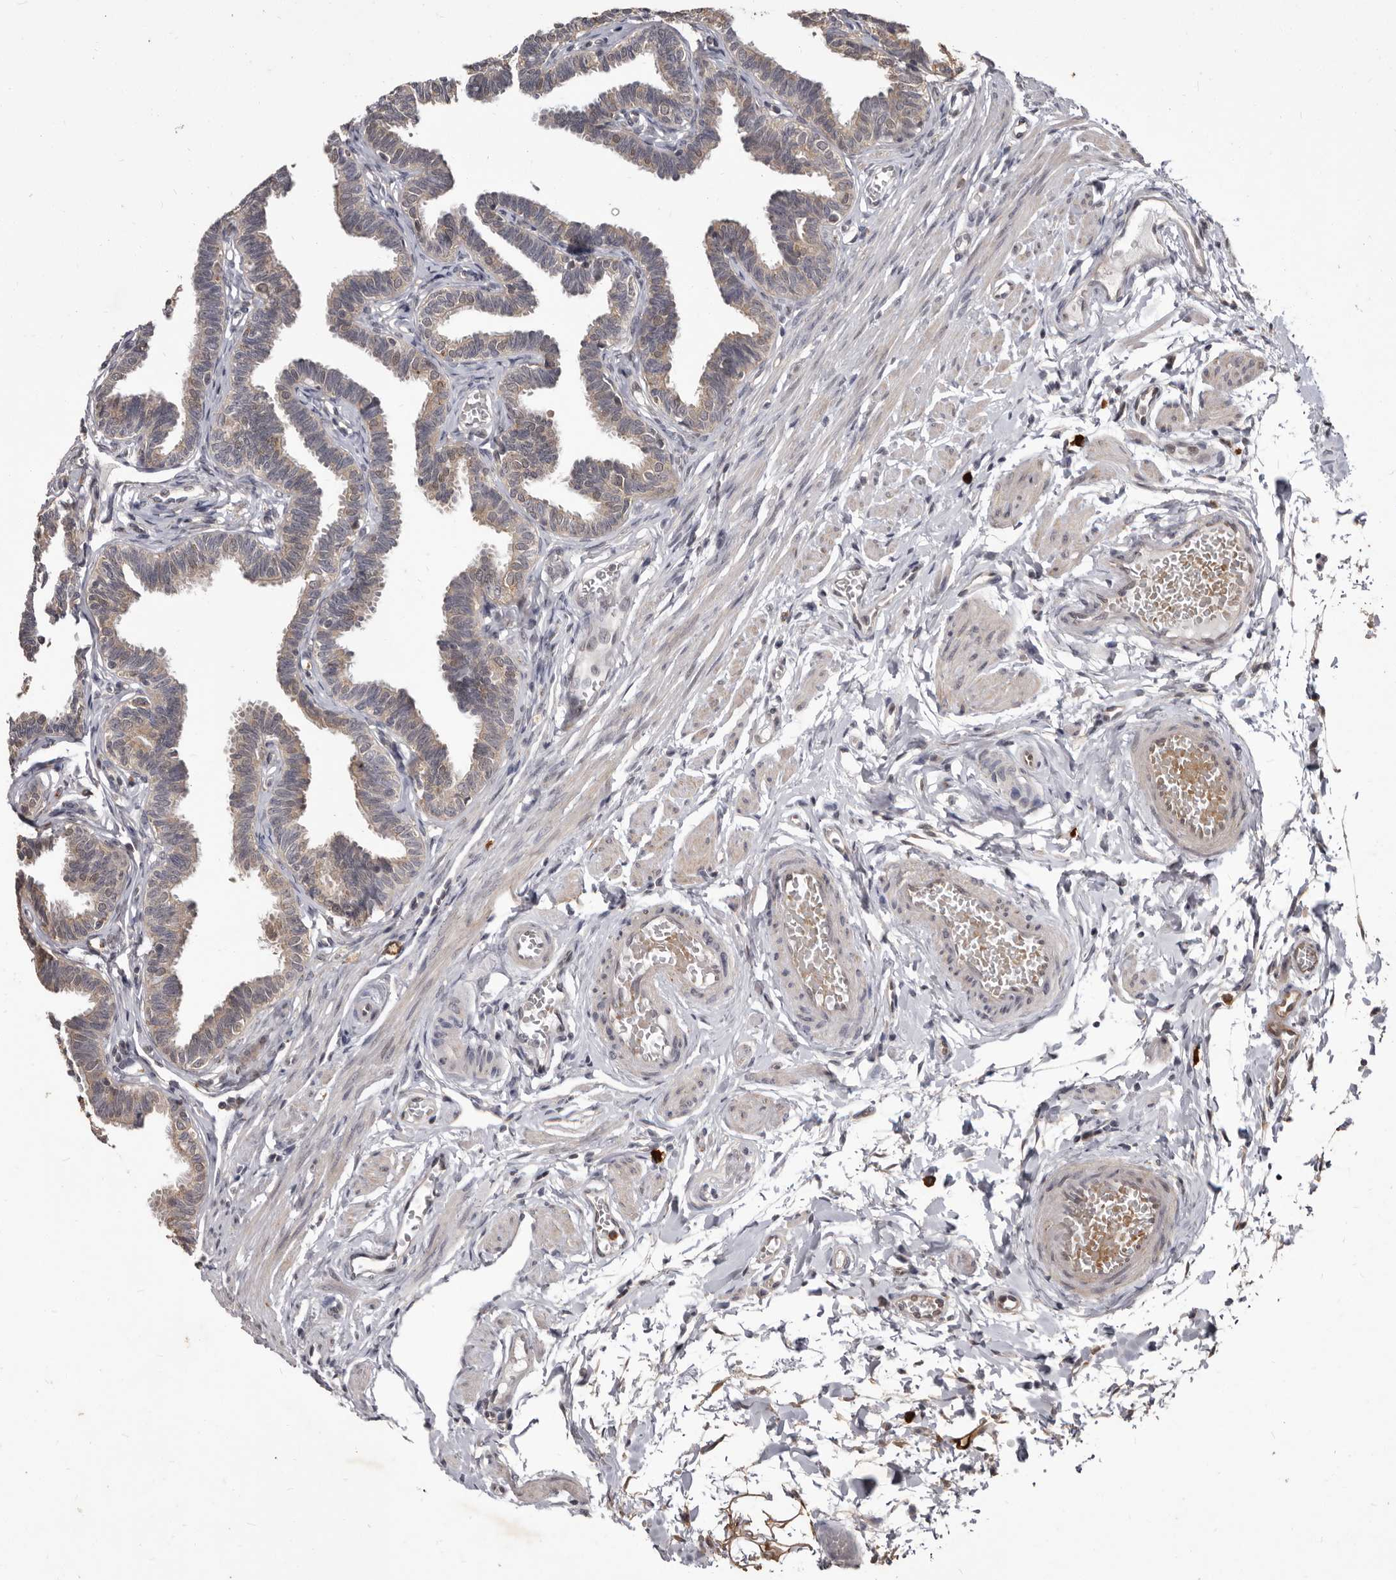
{"staining": {"intensity": "moderate", "quantity": "25%-75%", "location": "cytoplasmic/membranous"}, "tissue": "fallopian tube", "cell_type": "Glandular cells", "image_type": "normal", "snomed": [{"axis": "morphology", "description": "Normal tissue, NOS"}, {"axis": "topography", "description": "Fallopian tube"}, {"axis": "topography", "description": "Ovary"}], "caption": "DAB immunohistochemical staining of unremarkable fallopian tube displays moderate cytoplasmic/membranous protein staining in about 25%-75% of glandular cells. (IHC, brightfield microscopy, high magnification).", "gene": "ACLY", "patient": {"sex": "female", "age": 23}}